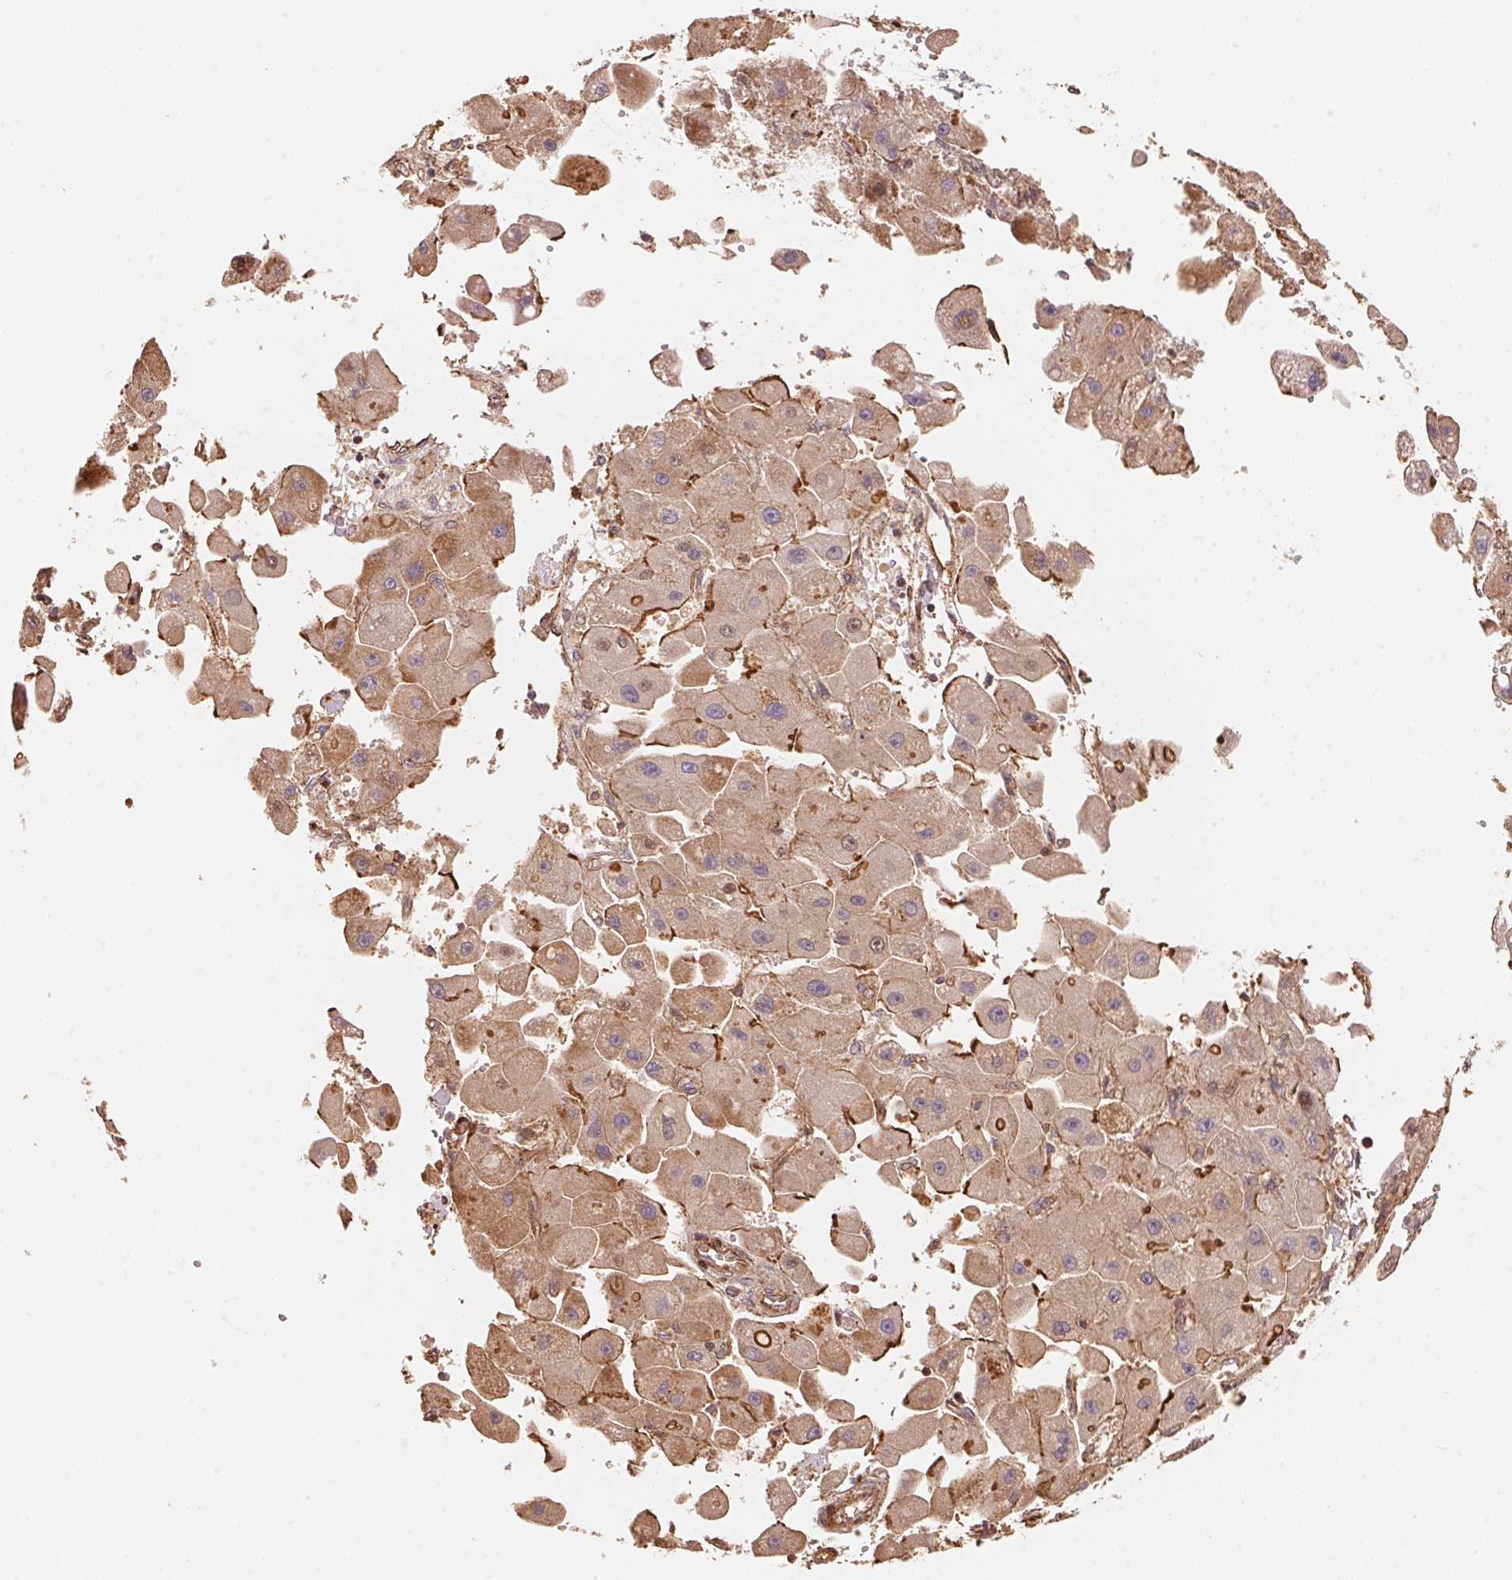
{"staining": {"intensity": "moderate", "quantity": "25%-75%", "location": "cytoplasmic/membranous"}, "tissue": "liver cancer", "cell_type": "Tumor cells", "image_type": "cancer", "snomed": [{"axis": "morphology", "description": "Carcinoma, Hepatocellular, NOS"}, {"axis": "topography", "description": "Liver"}], "caption": "Liver cancer (hepatocellular carcinoma) stained with a protein marker shows moderate staining in tumor cells.", "gene": "FRAS1", "patient": {"sex": "male", "age": 24}}